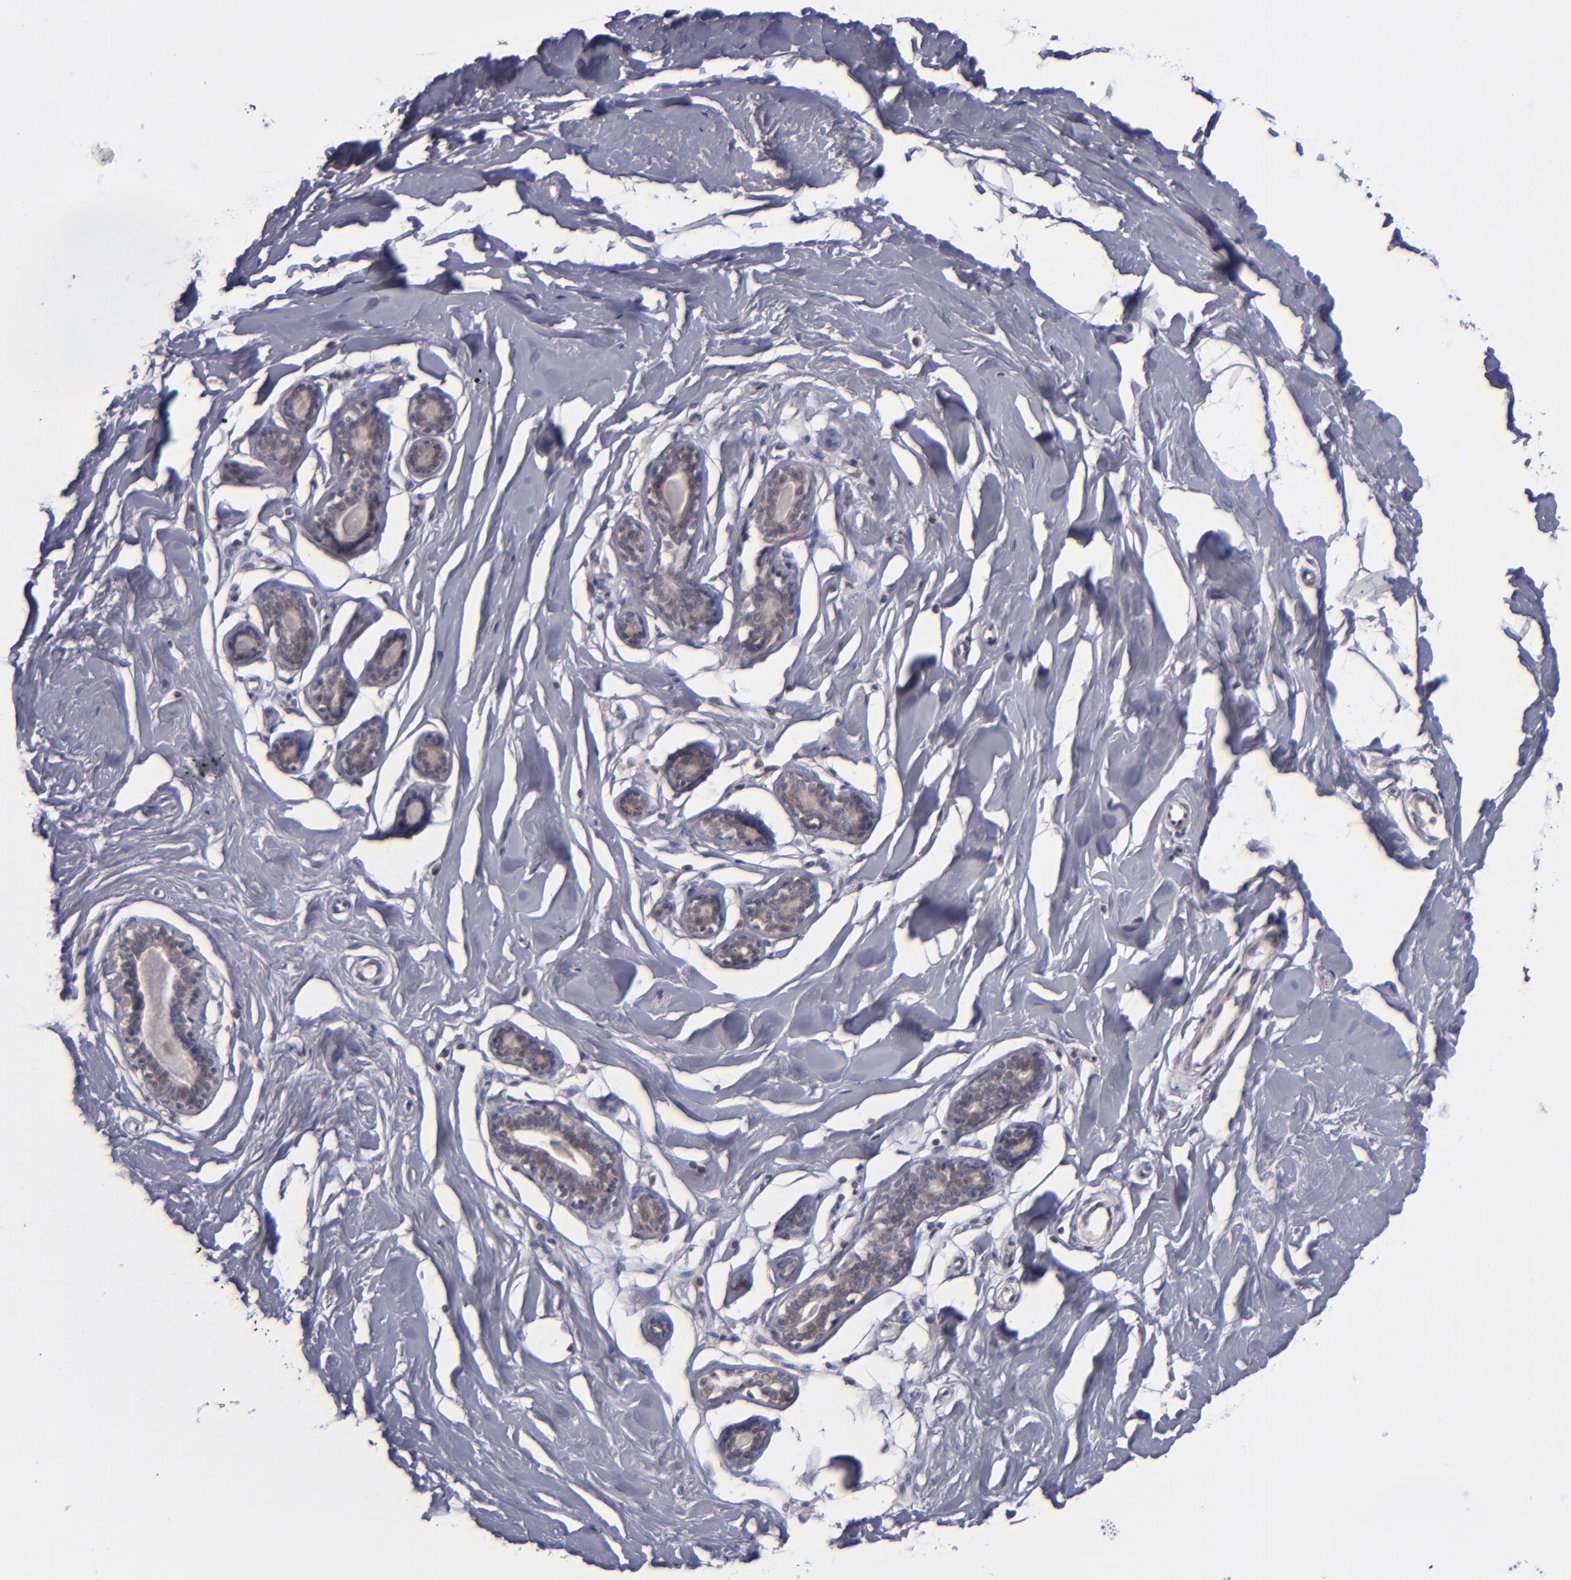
{"staining": {"intensity": "negative", "quantity": "none", "location": "none"}, "tissue": "breast", "cell_type": "Adipocytes", "image_type": "normal", "snomed": [{"axis": "morphology", "description": "Normal tissue, NOS"}, {"axis": "topography", "description": "Breast"}], "caption": "An immunohistochemistry (IHC) image of benign breast is shown. There is no staining in adipocytes of breast.", "gene": "TSC2", "patient": {"sex": "female", "age": 23}}